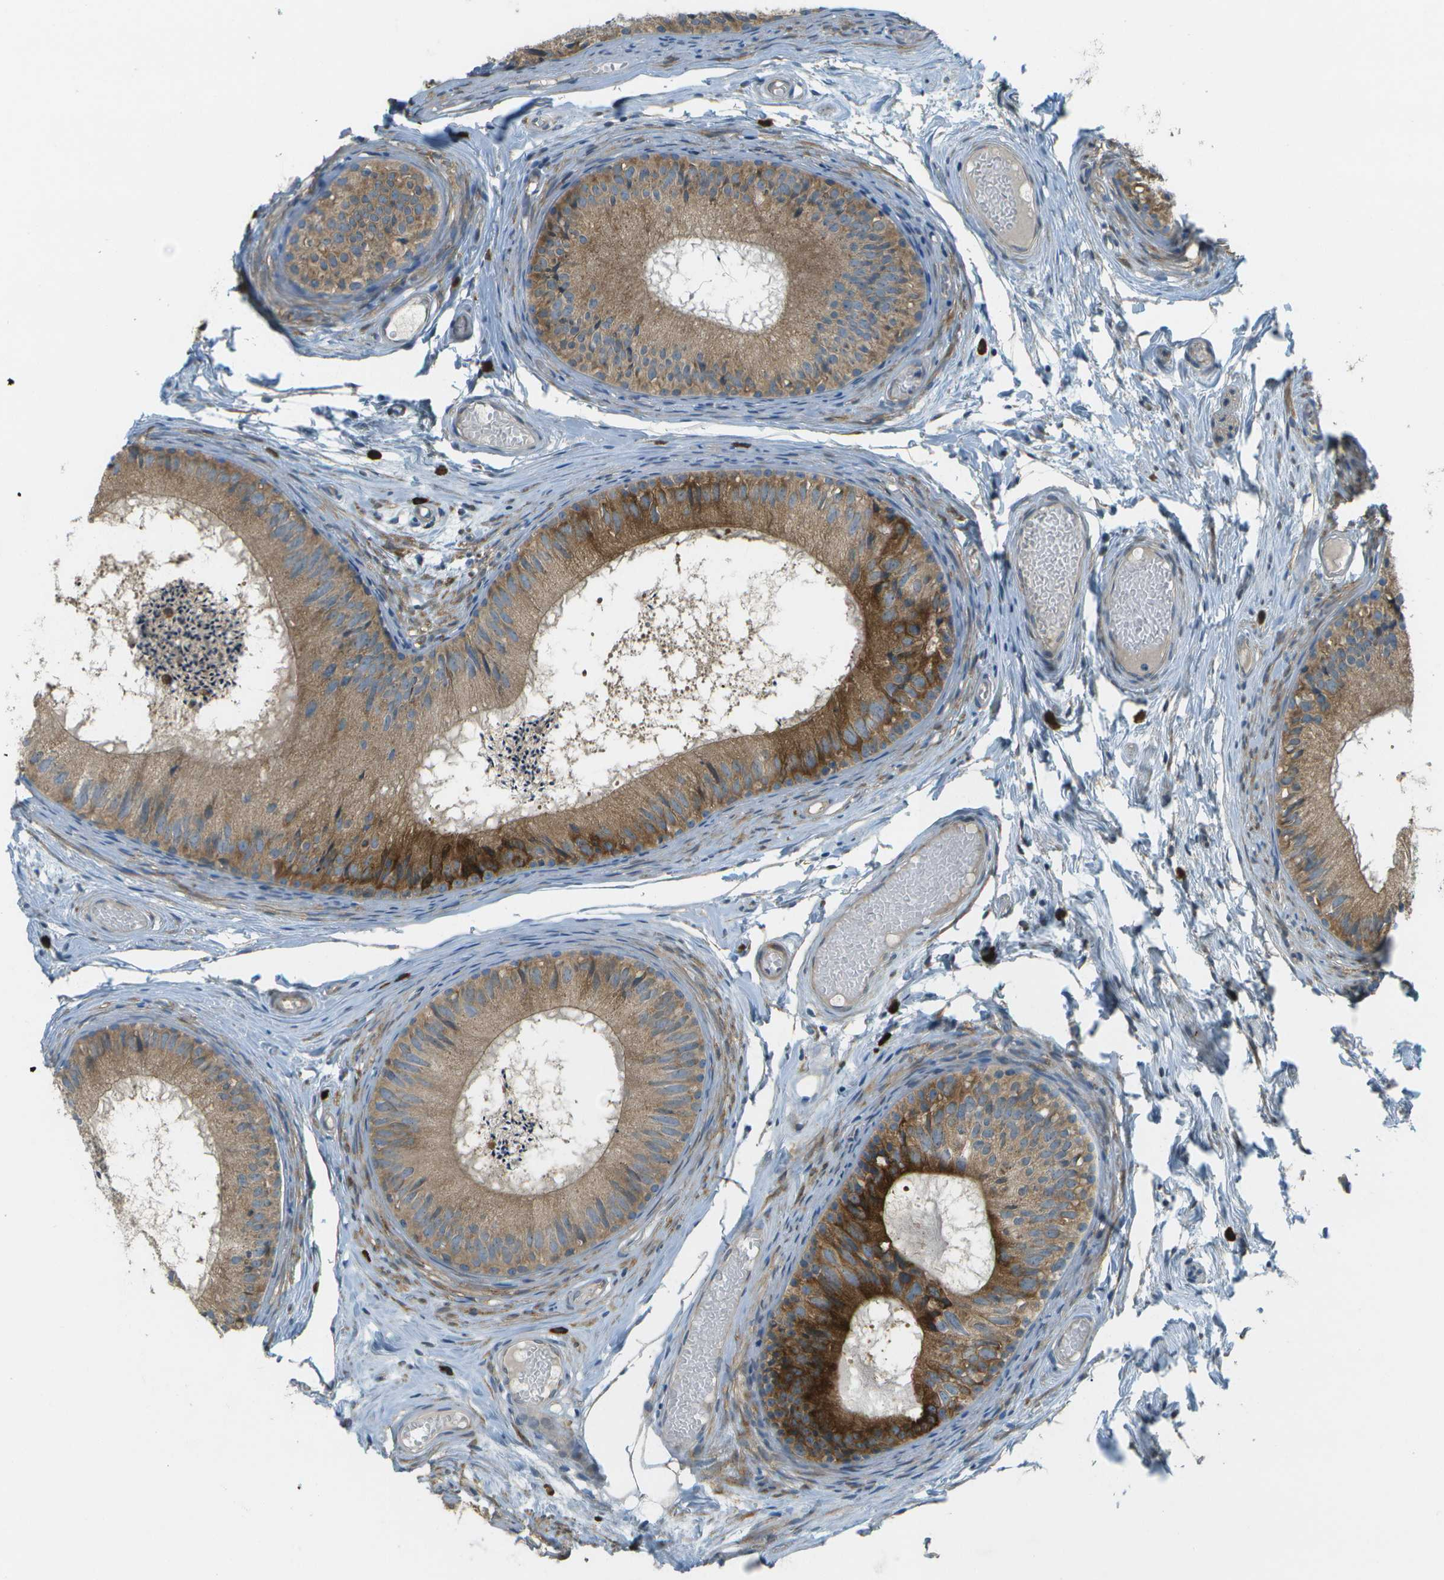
{"staining": {"intensity": "strong", "quantity": ">75%", "location": "cytoplasmic/membranous"}, "tissue": "epididymis", "cell_type": "Glandular cells", "image_type": "normal", "snomed": [{"axis": "morphology", "description": "Normal tissue, NOS"}, {"axis": "topography", "description": "Epididymis"}], "caption": "The image reveals immunohistochemical staining of unremarkable epididymis. There is strong cytoplasmic/membranous positivity is present in approximately >75% of glandular cells.", "gene": "WNK2", "patient": {"sex": "male", "age": 46}}